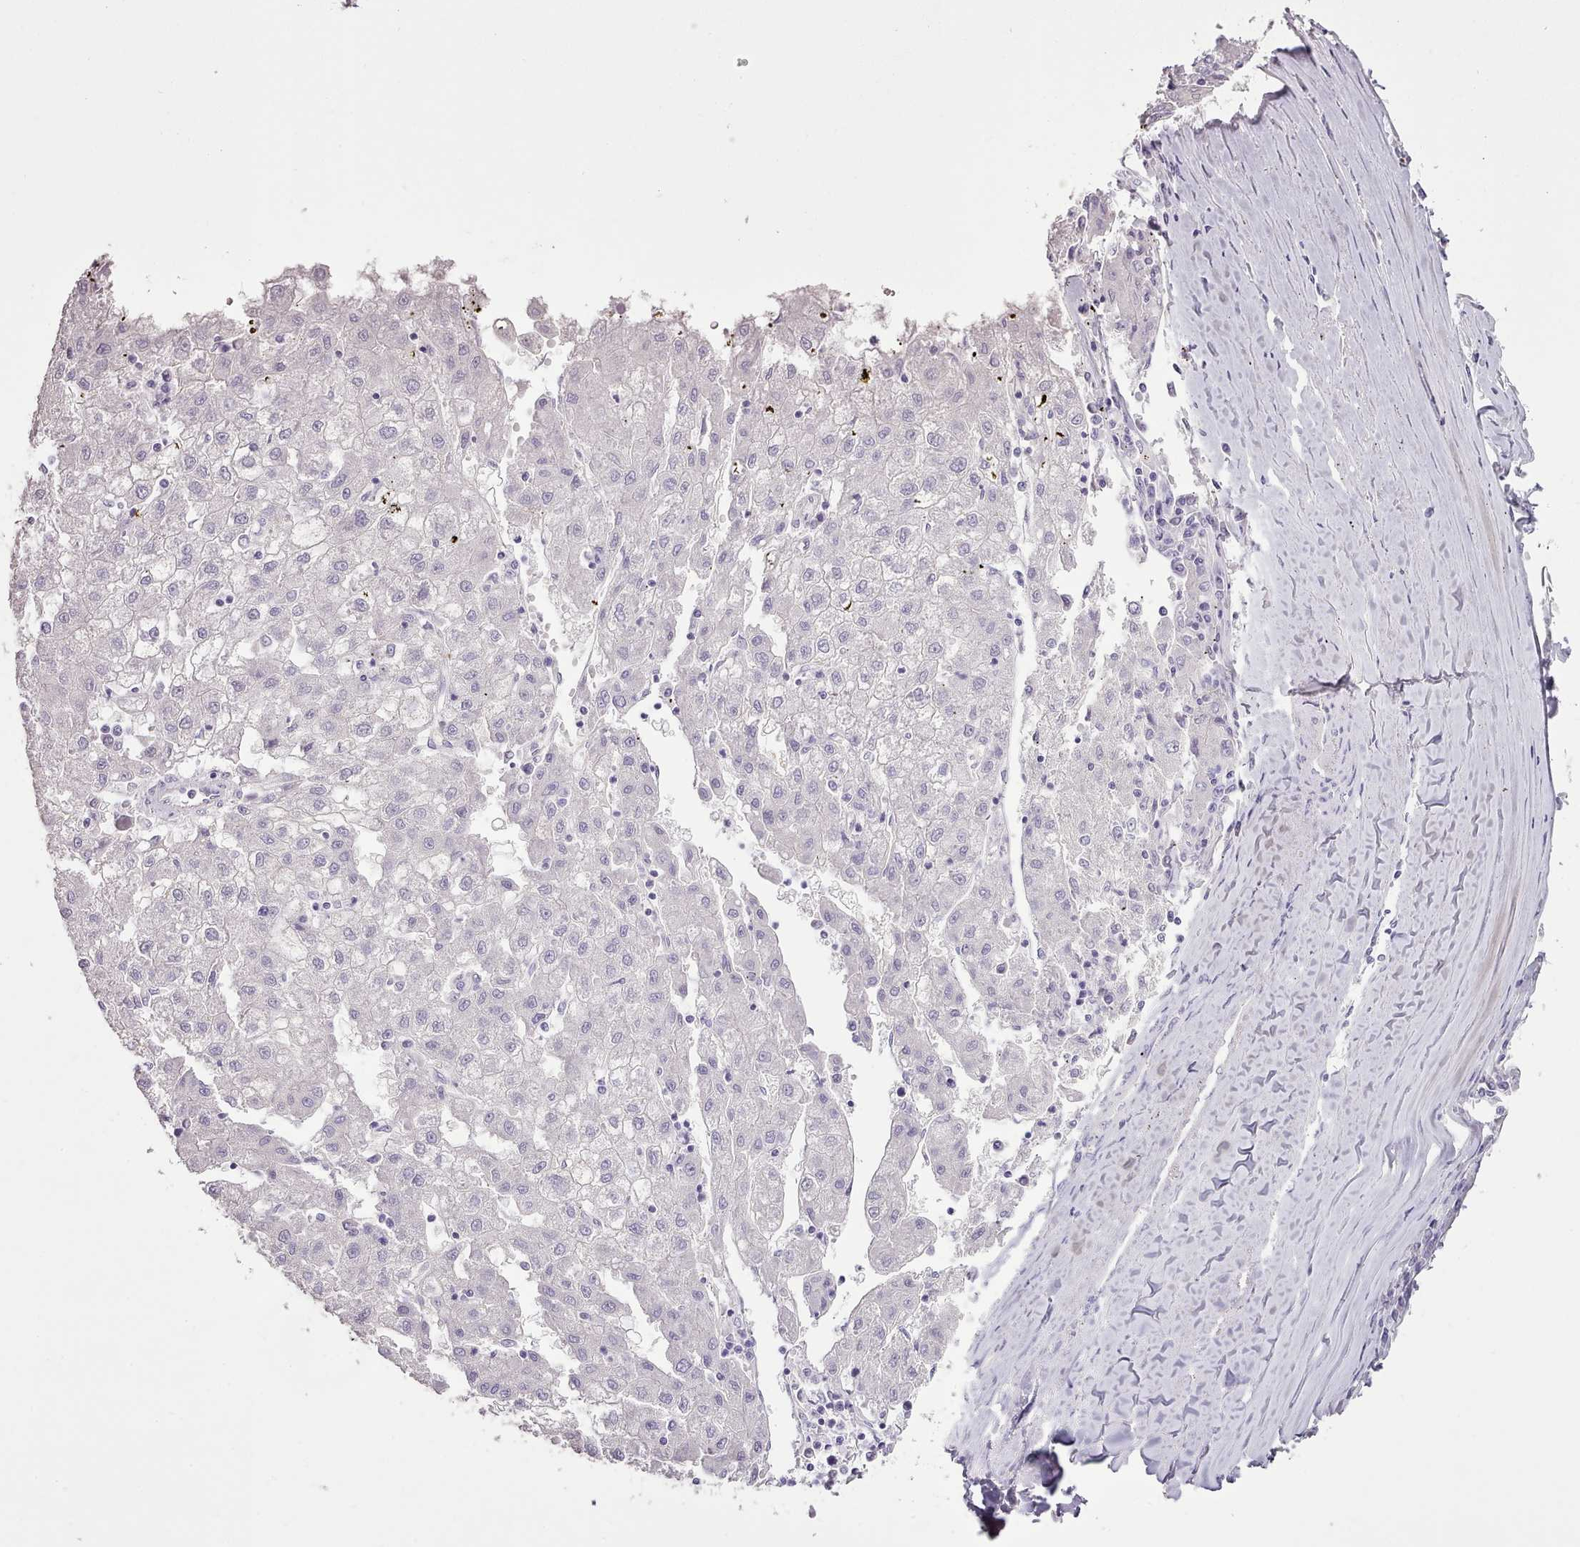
{"staining": {"intensity": "negative", "quantity": "none", "location": "none"}, "tissue": "liver cancer", "cell_type": "Tumor cells", "image_type": "cancer", "snomed": [{"axis": "morphology", "description": "Carcinoma, Hepatocellular, NOS"}, {"axis": "topography", "description": "Liver"}], "caption": "Tumor cells show no significant protein expression in hepatocellular carcinoma (liver).", "gene": "BLOC1S2", "patient": {"sex": "male", "age": 72}}